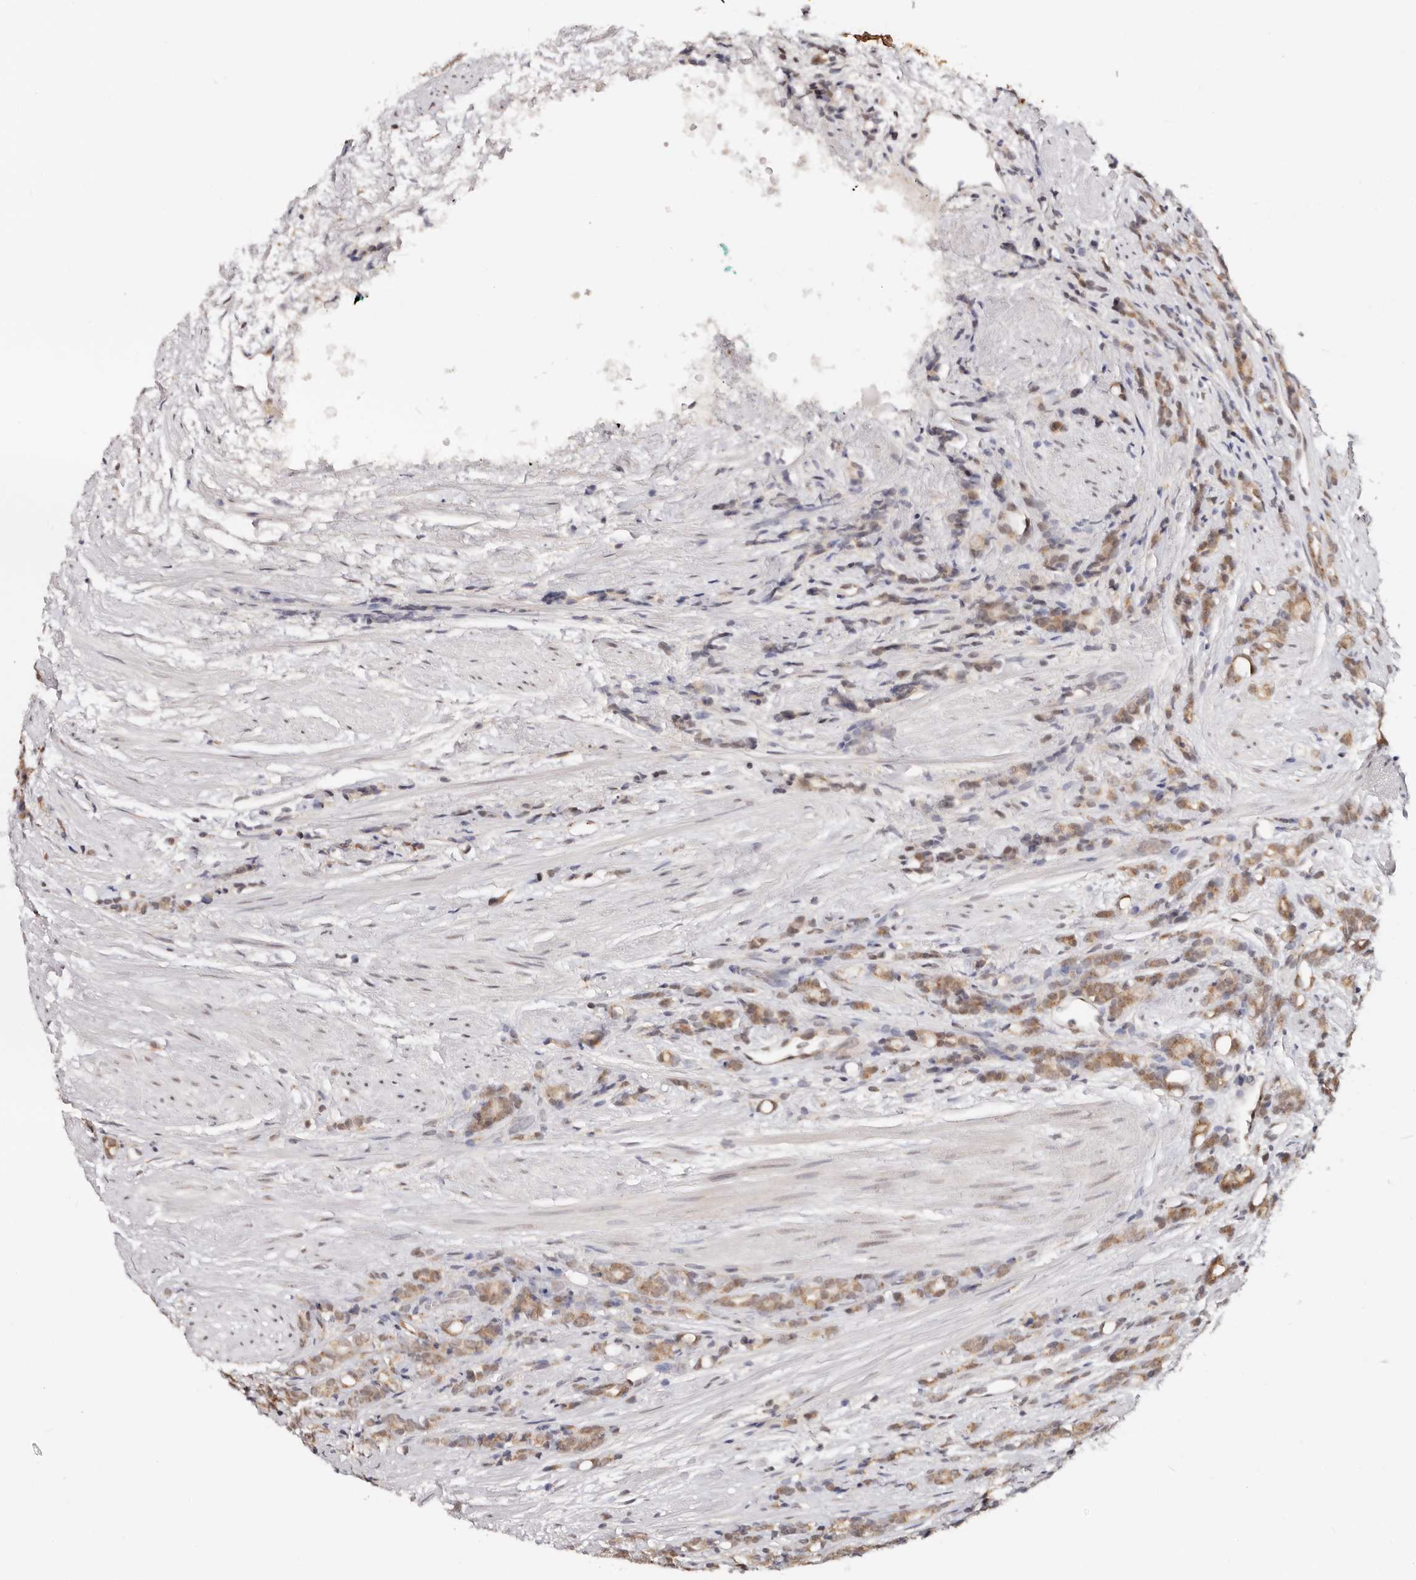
{"staining": {"intensity": "moderate", "quantity": ">75%", "location": "cytoplasmic/membranous"}, "tissue": "prostate cancer", "cell_type": "Tumor cells", "image_type": "cancer", "snomed": [{"axis": "morphology", "description": "Adenocarcinoma, High grade"}, {"axis": "topography", "description": "Prostate"}], "caption": "The immunohistochemical stain shows moderate cytoplasmic/membranous positivity in tumor cells of prostate high-grade adenocarcinoma tissue. (Stains: DAB (3,3'-diaminobenzidine) in brown, nuclei in blue, Microscopy: brightfield microscopy at high magnification).", "gene": "VIPAS39", "patient": {"sex": "male", "age": 62}}